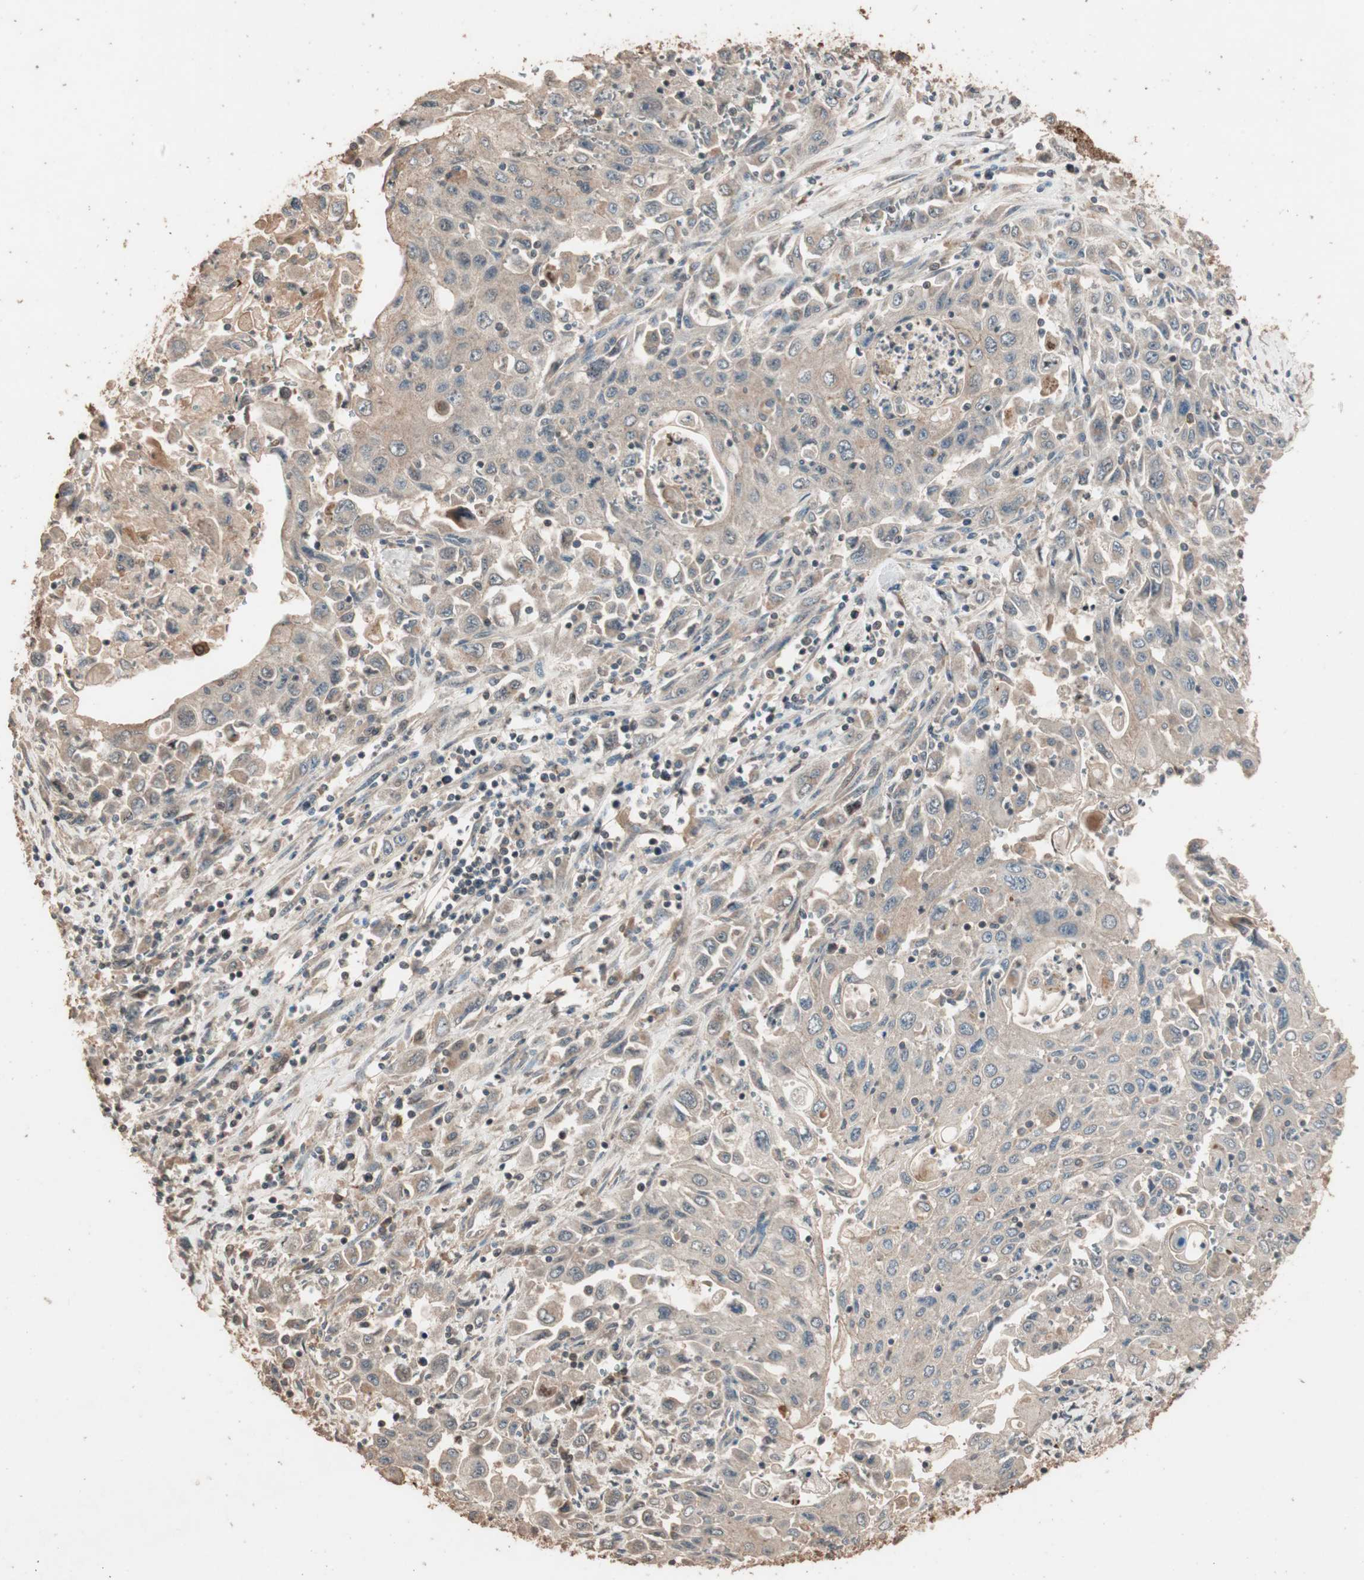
{"staining": {"intensity": "weak", "quantity": ">75%", "location": "cytoplasmic/membranous"}, "tissue": "pancreatic cancer", "cell_type": "Tumor cells", "image_type": "cancer", "snomed": [{"axis": "morphology", "description": "Adenocarcinoma, NOS"}, {"axis": "topography", "description": "Pancreas"}], "caption": "Adenocarcinoma (pancreatic) stained with DAB immunohistochemistry reveals low levels of weak cytoplasmic/membranous staining in approximately >75% of tumor cells.", "gene": "USP20", "patient": {"sex": "male", "age": 70}}